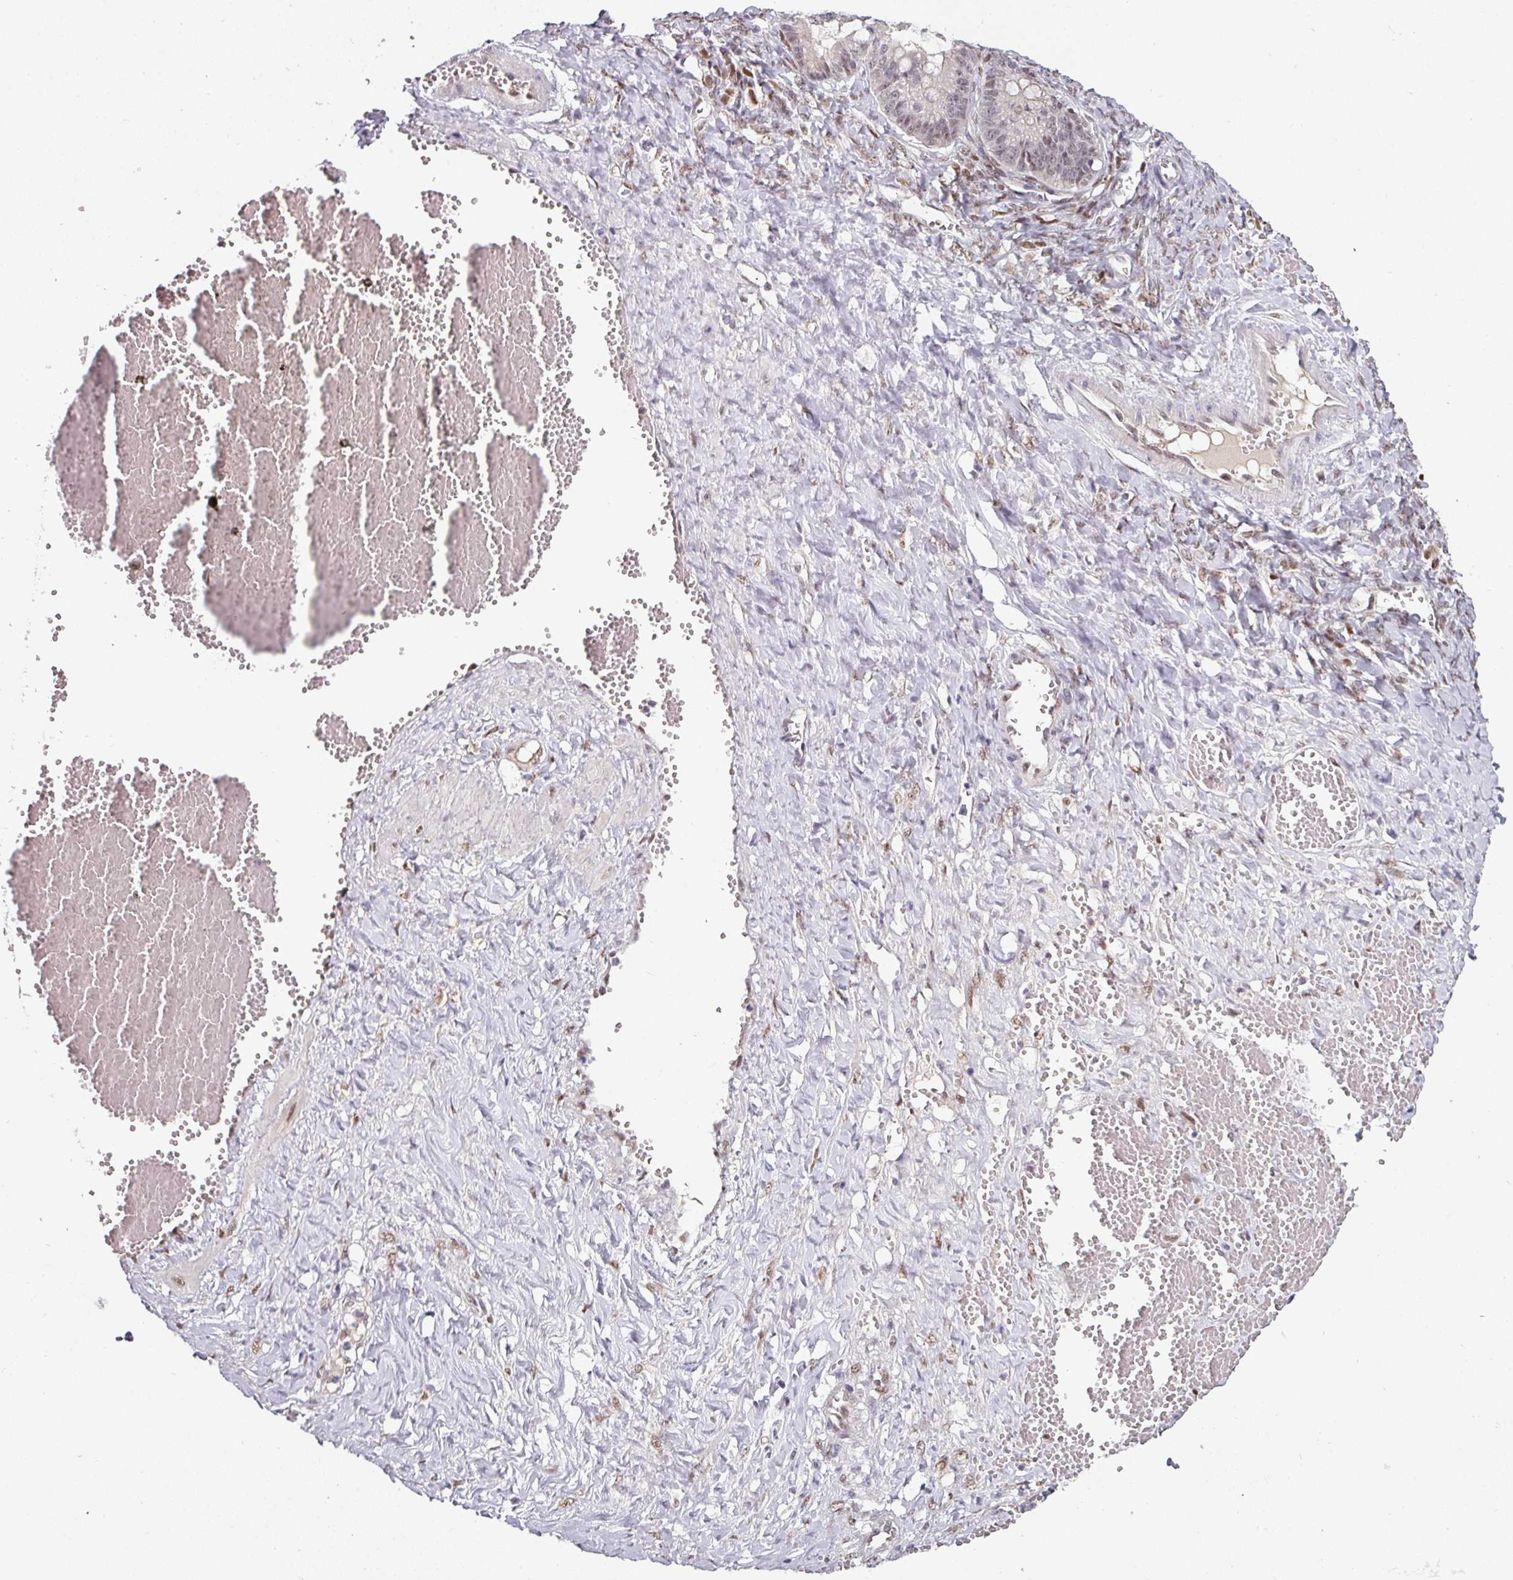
{"staining": {"intensity": "weak", "quantity": "25%-75%", "location": "nuclear"}, "tissue": "ovarian cancer", "cell_type": "Tumor cells", "image_type": "cancer", "snomed": [{"axis": "morphology", "description": "Cystadenocarcinoma, mucinous, NOS"}, {"axis": "topography", "description": "Ovary"}], "caption": "An immunohistochemistry photomicrograph of tumor tissue is shown. Protein staining in brown highlights weak nuclear positivity in mucinous cystadenocarcinoma (ovarian) within tumor cells.", "gene": "SWSAP1", "patient": {"sex": "female", "age": 73}}